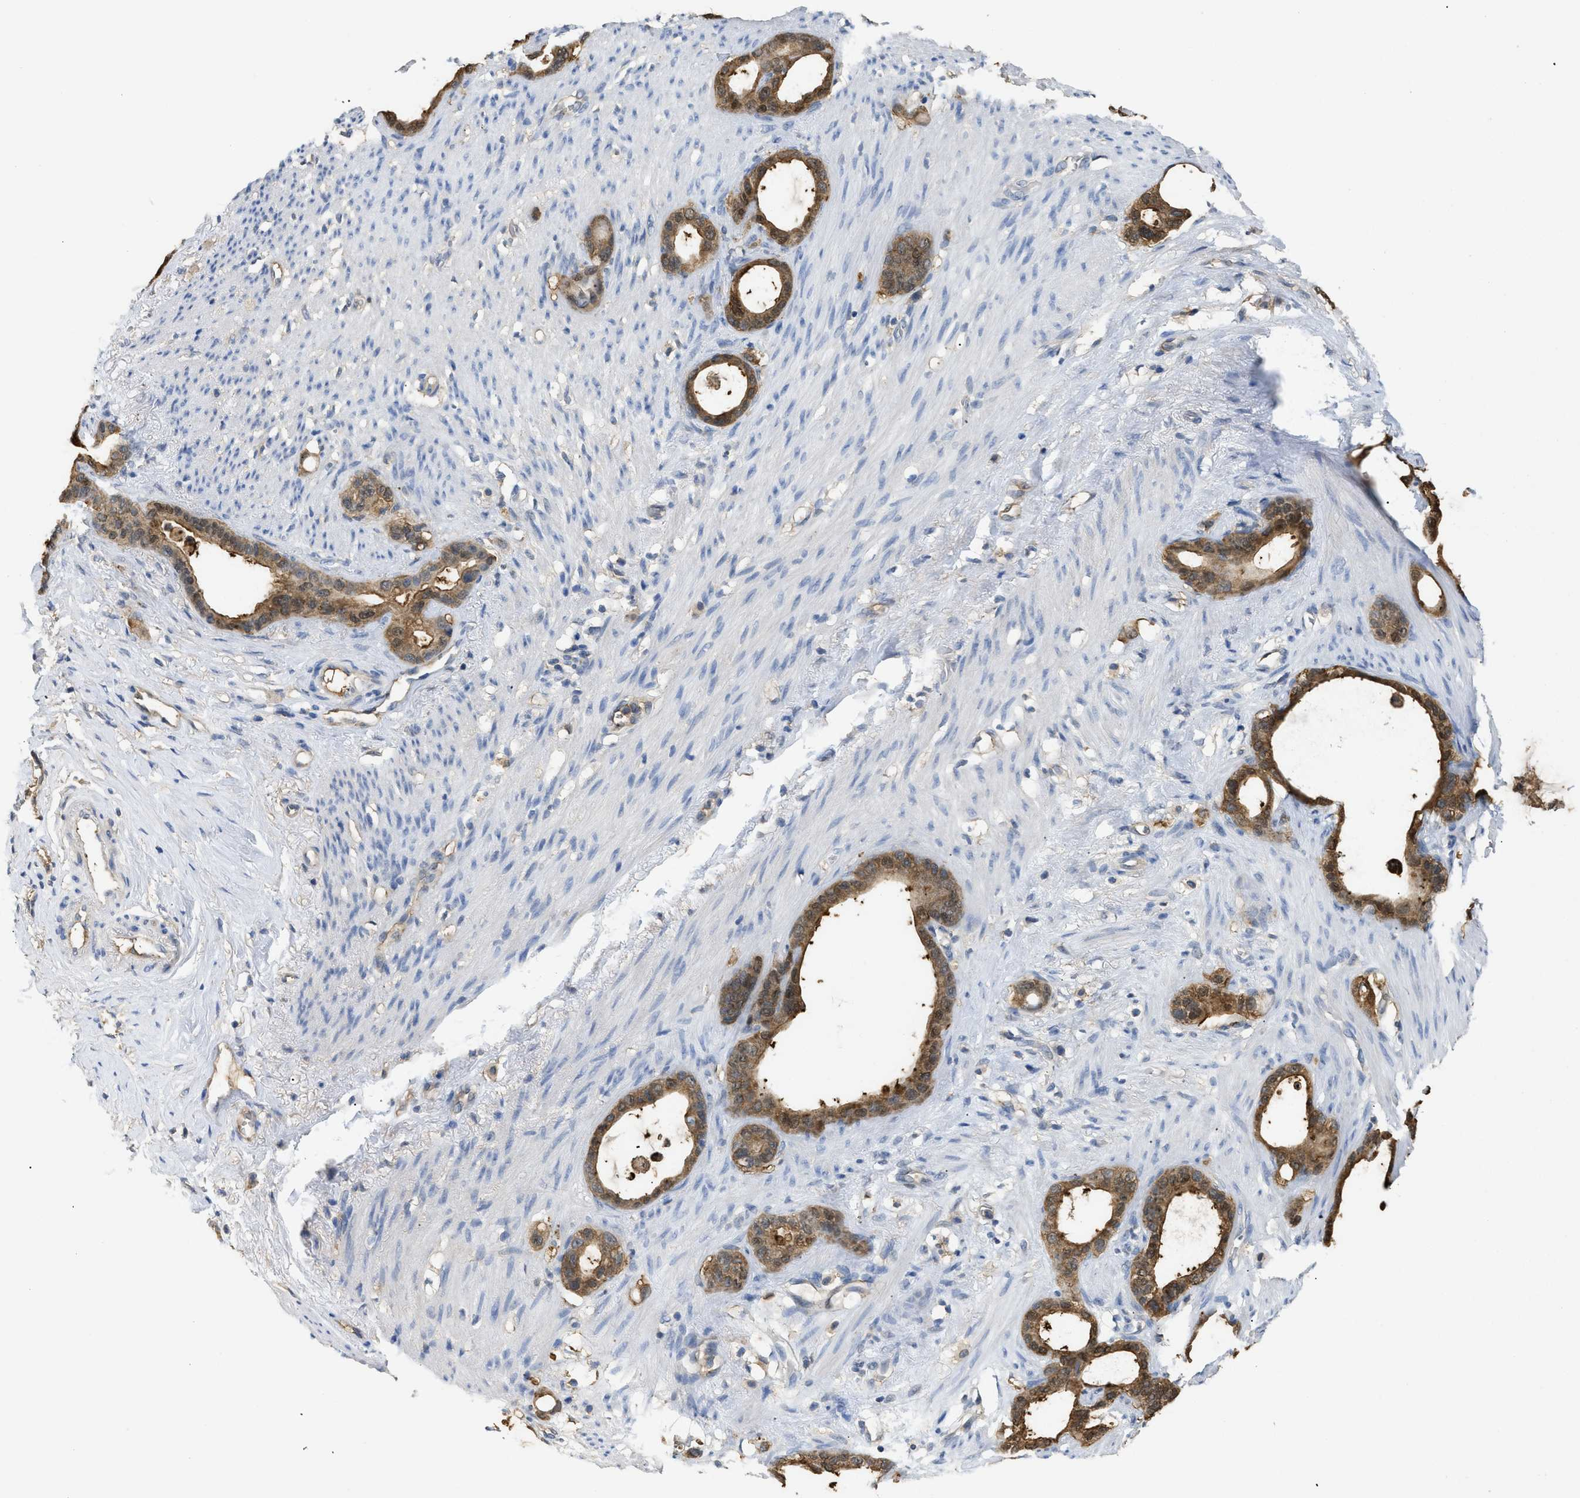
{"staining": {"intensity": "moderate", "quantity": ">75%", "location": "cytoplasmic/membranous,nuclear"}, "tissue": "stomach cancer", "cell_type": "Tumor cells", "image_type": "cancer", "snomed": [{"axis": "morphology", "description": "Adenocarcinoma, NOS"}, {"axis": "topography", "description": "Stomach"}], "caption": "A brown stain highlights moderate cytoplasmic/membranous and nuclear positivity of a protein in human stomach cancer (adenocarcinoma) tumor cells. The protein is shown in brown color, while the nuclei are stained blue.", "gene": "ANXA4", "patient": {"sex": "female", "age": 75}}